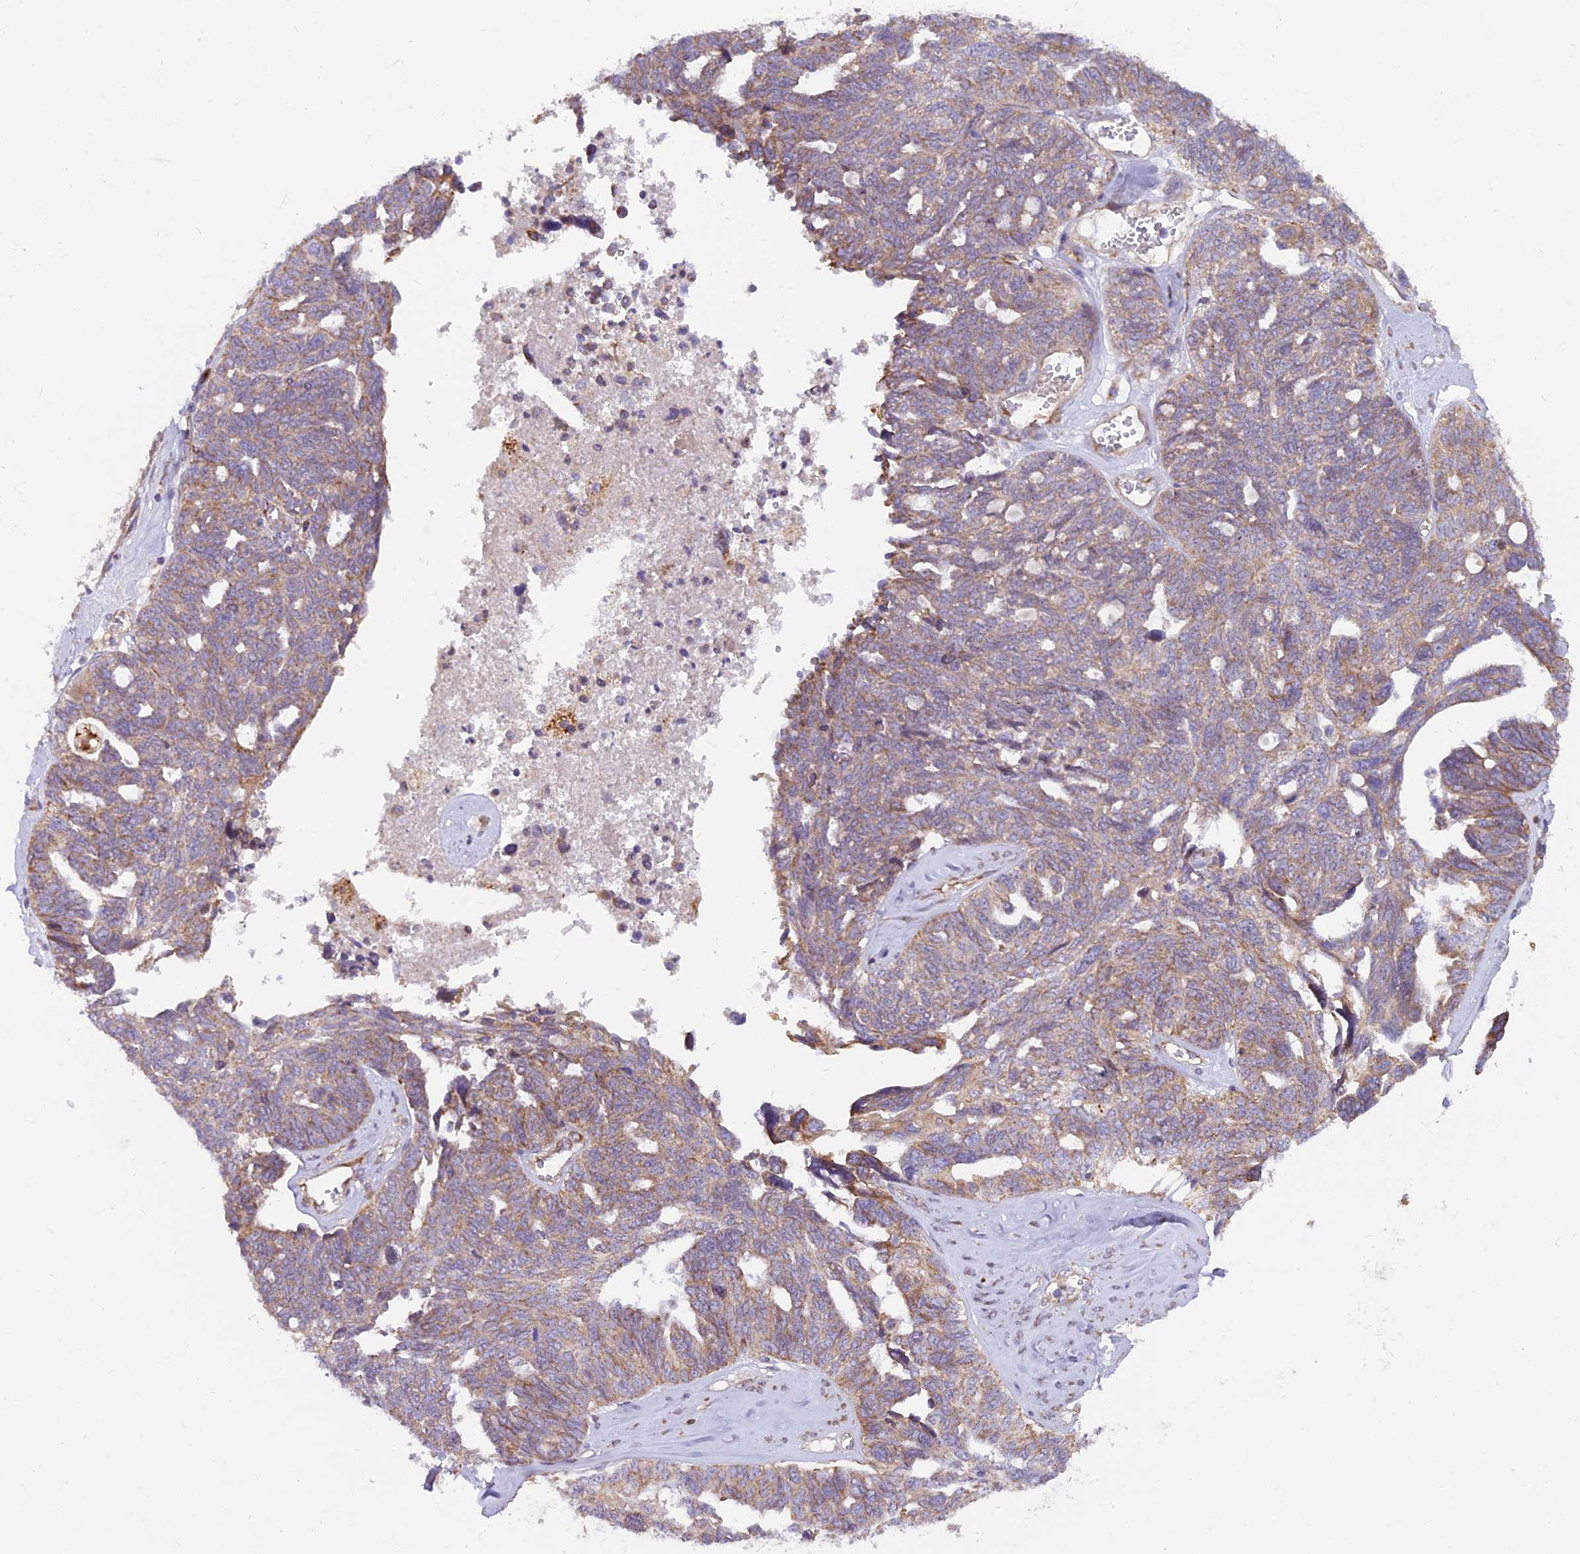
{"staining": {"intensity": "moderate", "quantity": "25%-75%", "location": "cytoplasmic/membranous"}, "tissue": "ovarian cancer", "cell_type": "Tumor cells", "image_type": "cancer", "snomed": [{"axis": "morphology", "description": "Cystadenocarcinoma, serous, NOS"}, {"axis": "topography", "description": "Ovary"}], "caption": "Immunohistochemical staining of human serous cystadenocarcinoma (ovarian) exhibits medium levels of moderate cytoplasmic/membranous expression in about 25%-75% of tumor cells. Ihc stains the protein of interest in brown and the nuclei are stained blue.", "gene": "TBC1D20", "patient": {"sex": "female", "age": 79}}